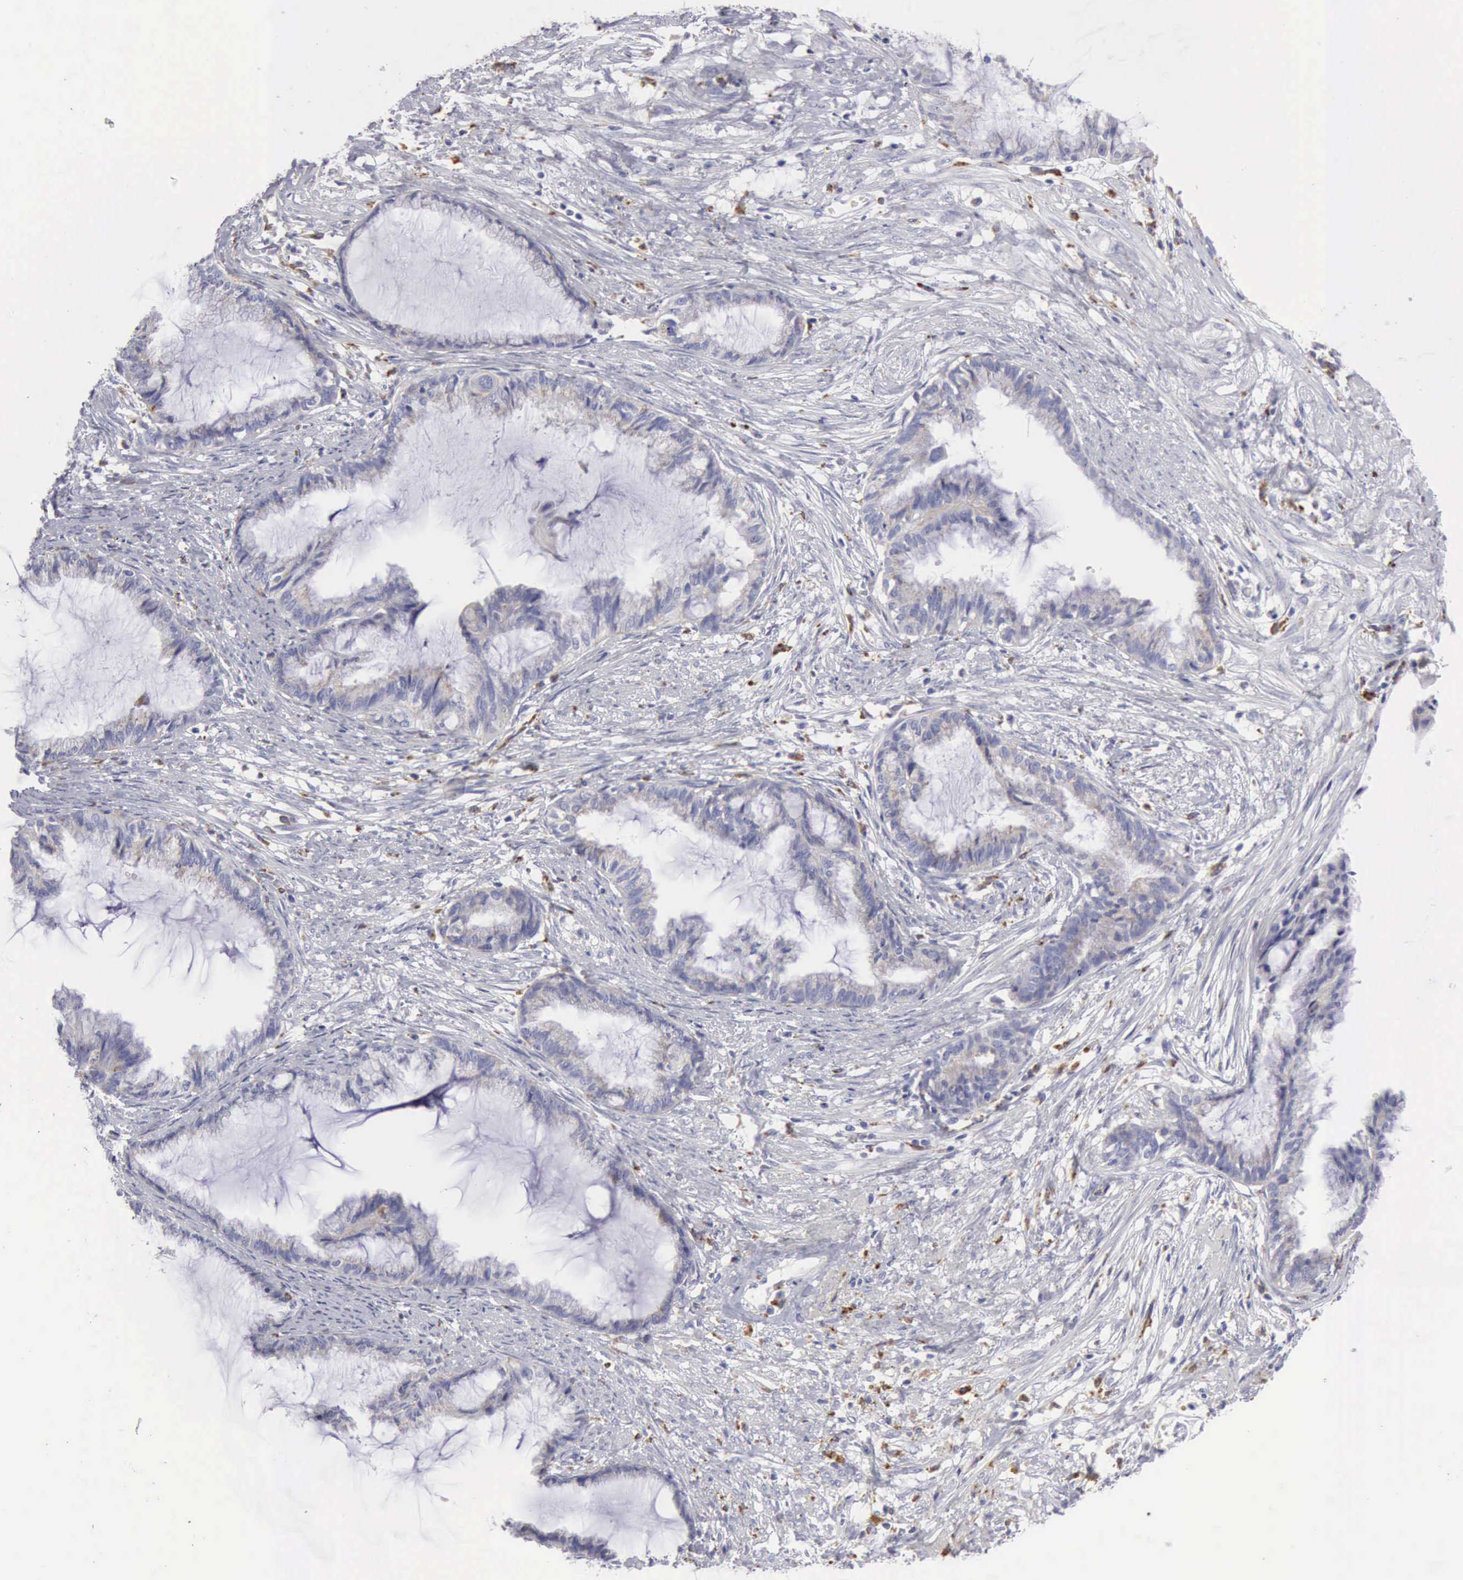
{"staining": {"intensity": "negative", "quantity": "none", "location": "none"}, "tissue": "endometrial cancer", "cell_type": "Tumor cells", "image_type": "cancer", "snomed": [{"axis": "morphology", "description": "Adenocarcinoma, NOS"}, {"axis": "topography", "description": "Endometrium"}], "caption": "Endometrial cancer (adenocarcinoma) was stained to show a protein in brown. There is no significant expression in tumor cells. (DAB immunohistochemistry, high magnification).", "gene": "CTSS", "patient": {"sex": "female", "age": 86}}